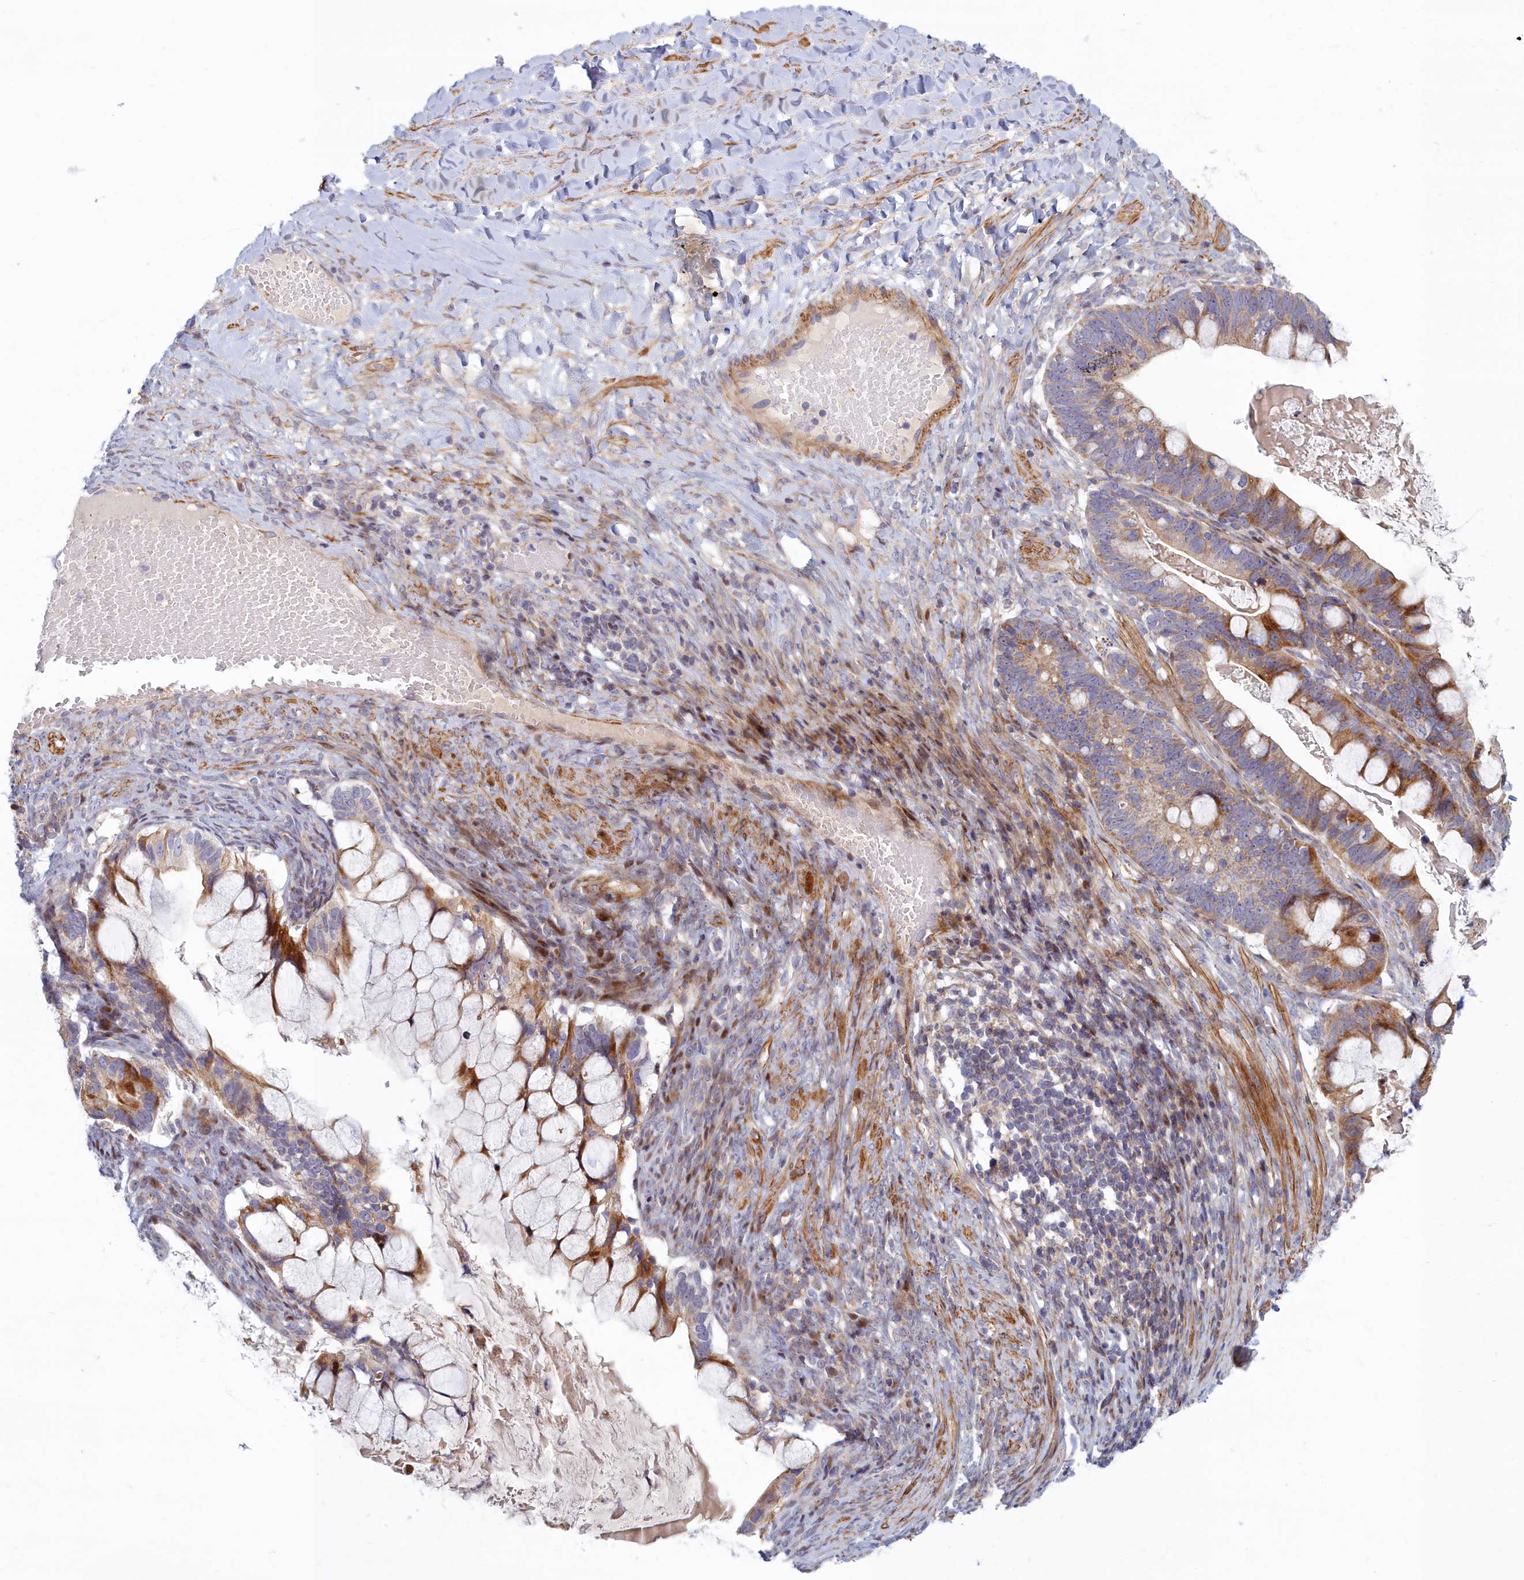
{"staining": {"intensity": "moderate", "quantity": "25%-75%", "location": "cytoplasmic/membranous"}, "tissue": "ovarian cancer", "cell_type": "Tumor cells", "image_type": "cancer", "snomed": [{"axis": "morphology", "description": "Cystadenocarcinoma, mucinous, NOS"}, {"axis": "topography", "description": "Ovary"}], "caption": "A micrograph showing moderate cytoplasmic/membranous positivity in about 25%-75% of tumor cells in ovarian cancer, as visualized by brown immunohistochemical staining.", "gene": "C15orf40", "patient": {"sex": "female", "age": 61}}